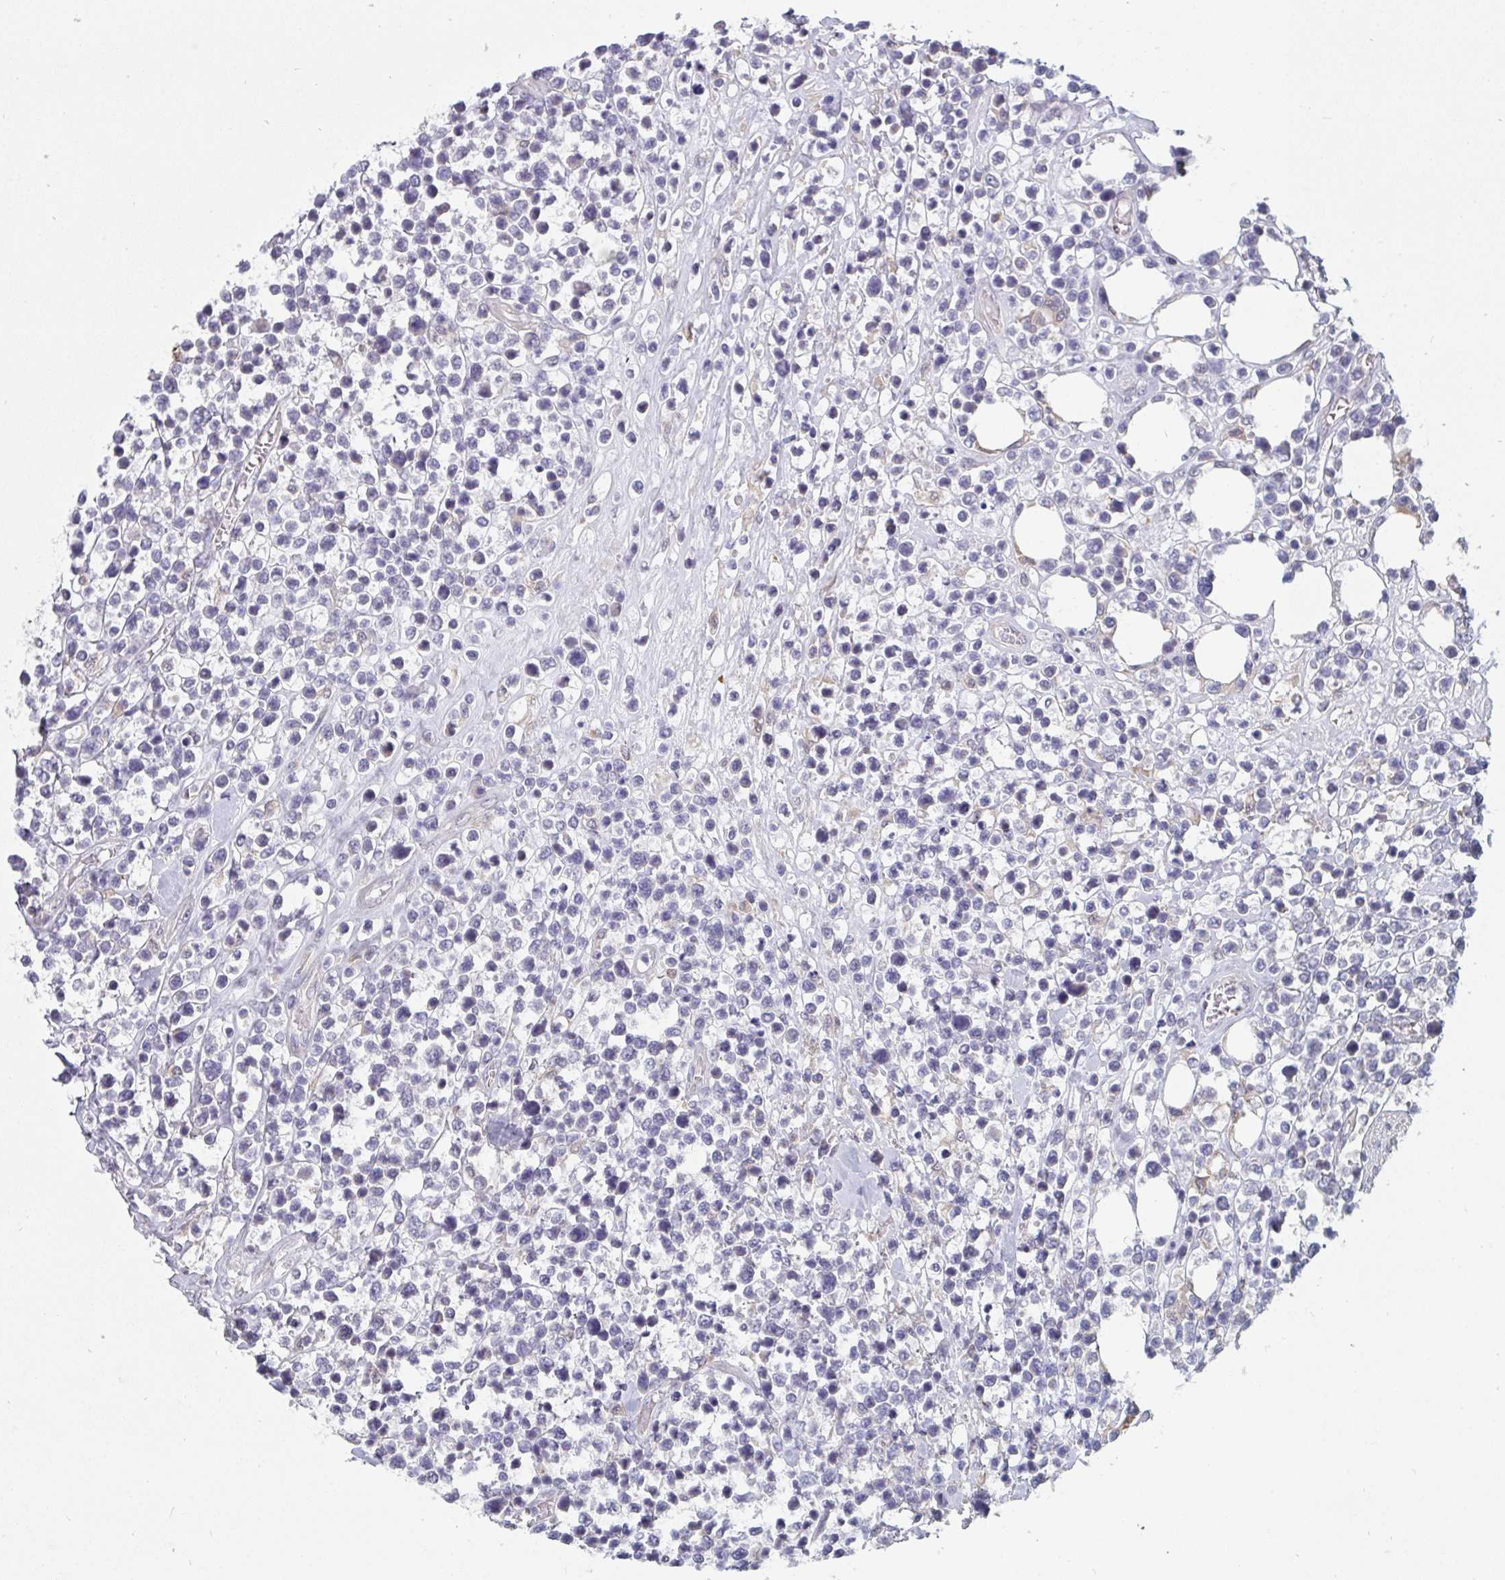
{"staining": {"intensity": "negative", "quantity": "none", "location": "none"}, "tissue": "lymphoma", "cell_type": "Tumor cells", "image_type": "cancer", "snomed": [{"axis": "morphology", "description": "Malignant lymphoma, non-Hodgkin's type, Low grade"}, {"axis": "topography", "description": "Lymph node"}], "caption": "This is an immunohistochemistry (IHC) histopathology image of human malignant lymphoma, non-Hodgkin's type (low-grade). There is no positivity in tumor cells.", "gene": "PTPRD", "patient": {"sex": "male", "age": 60}}